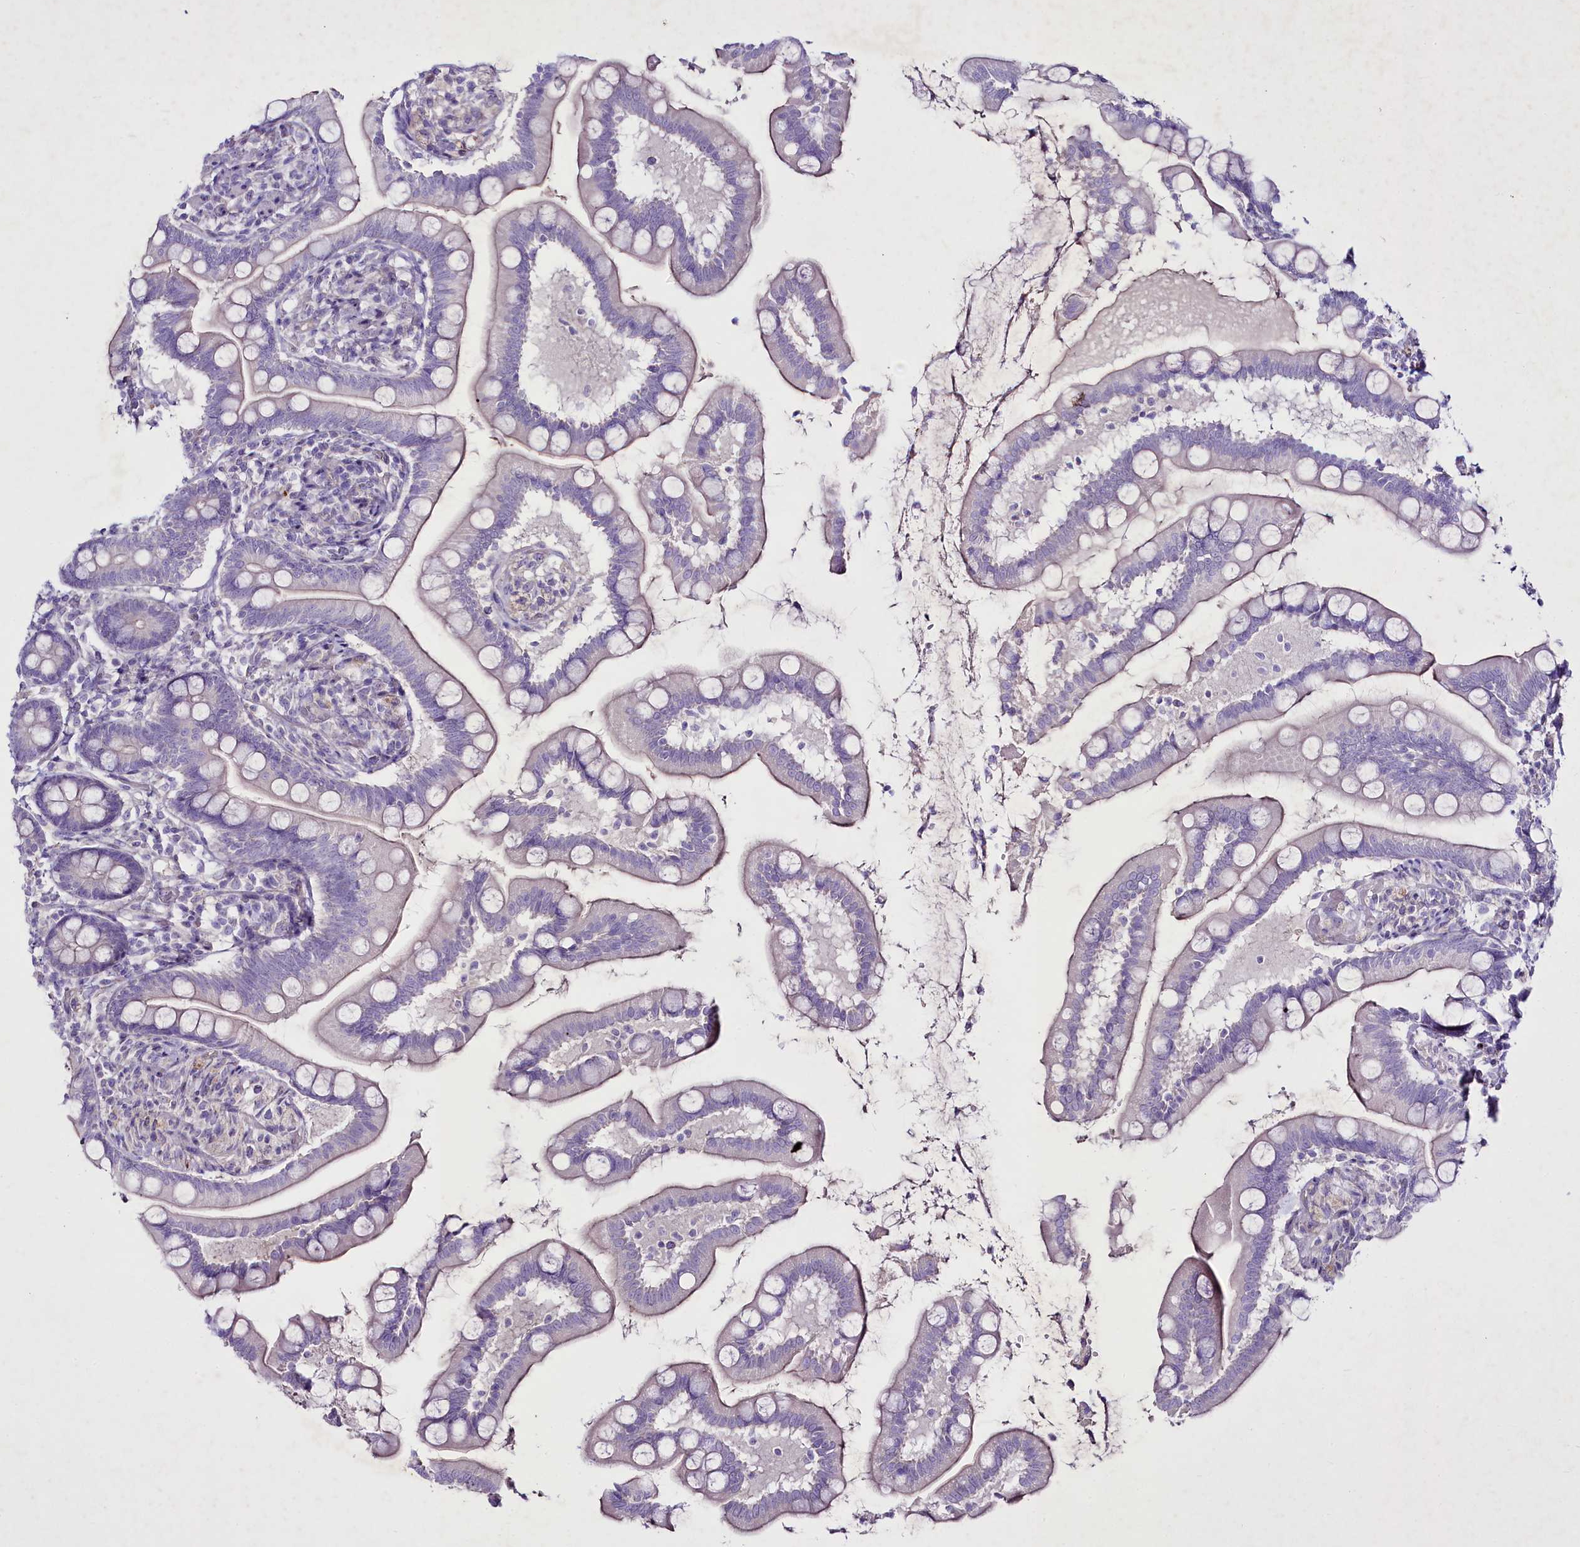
{"staining": {"intensity": "negative", "quantity": "none", "location": "none"}, "tissue": "small intestine", "cell_type": "Glandular cells", "image_type": "normal", "snomed": [{"axis": "morphology", "description": "Normal tissue, NOS"}, {"axis": "topography", "description": "Small intestine"}], "caption": "A high-resolution image shows IHC staining of benign small intestine, which displays no significant positivity in glandular cells.", "gene": "FAM209B", "patient": {"sex": "female", "age": 64}}